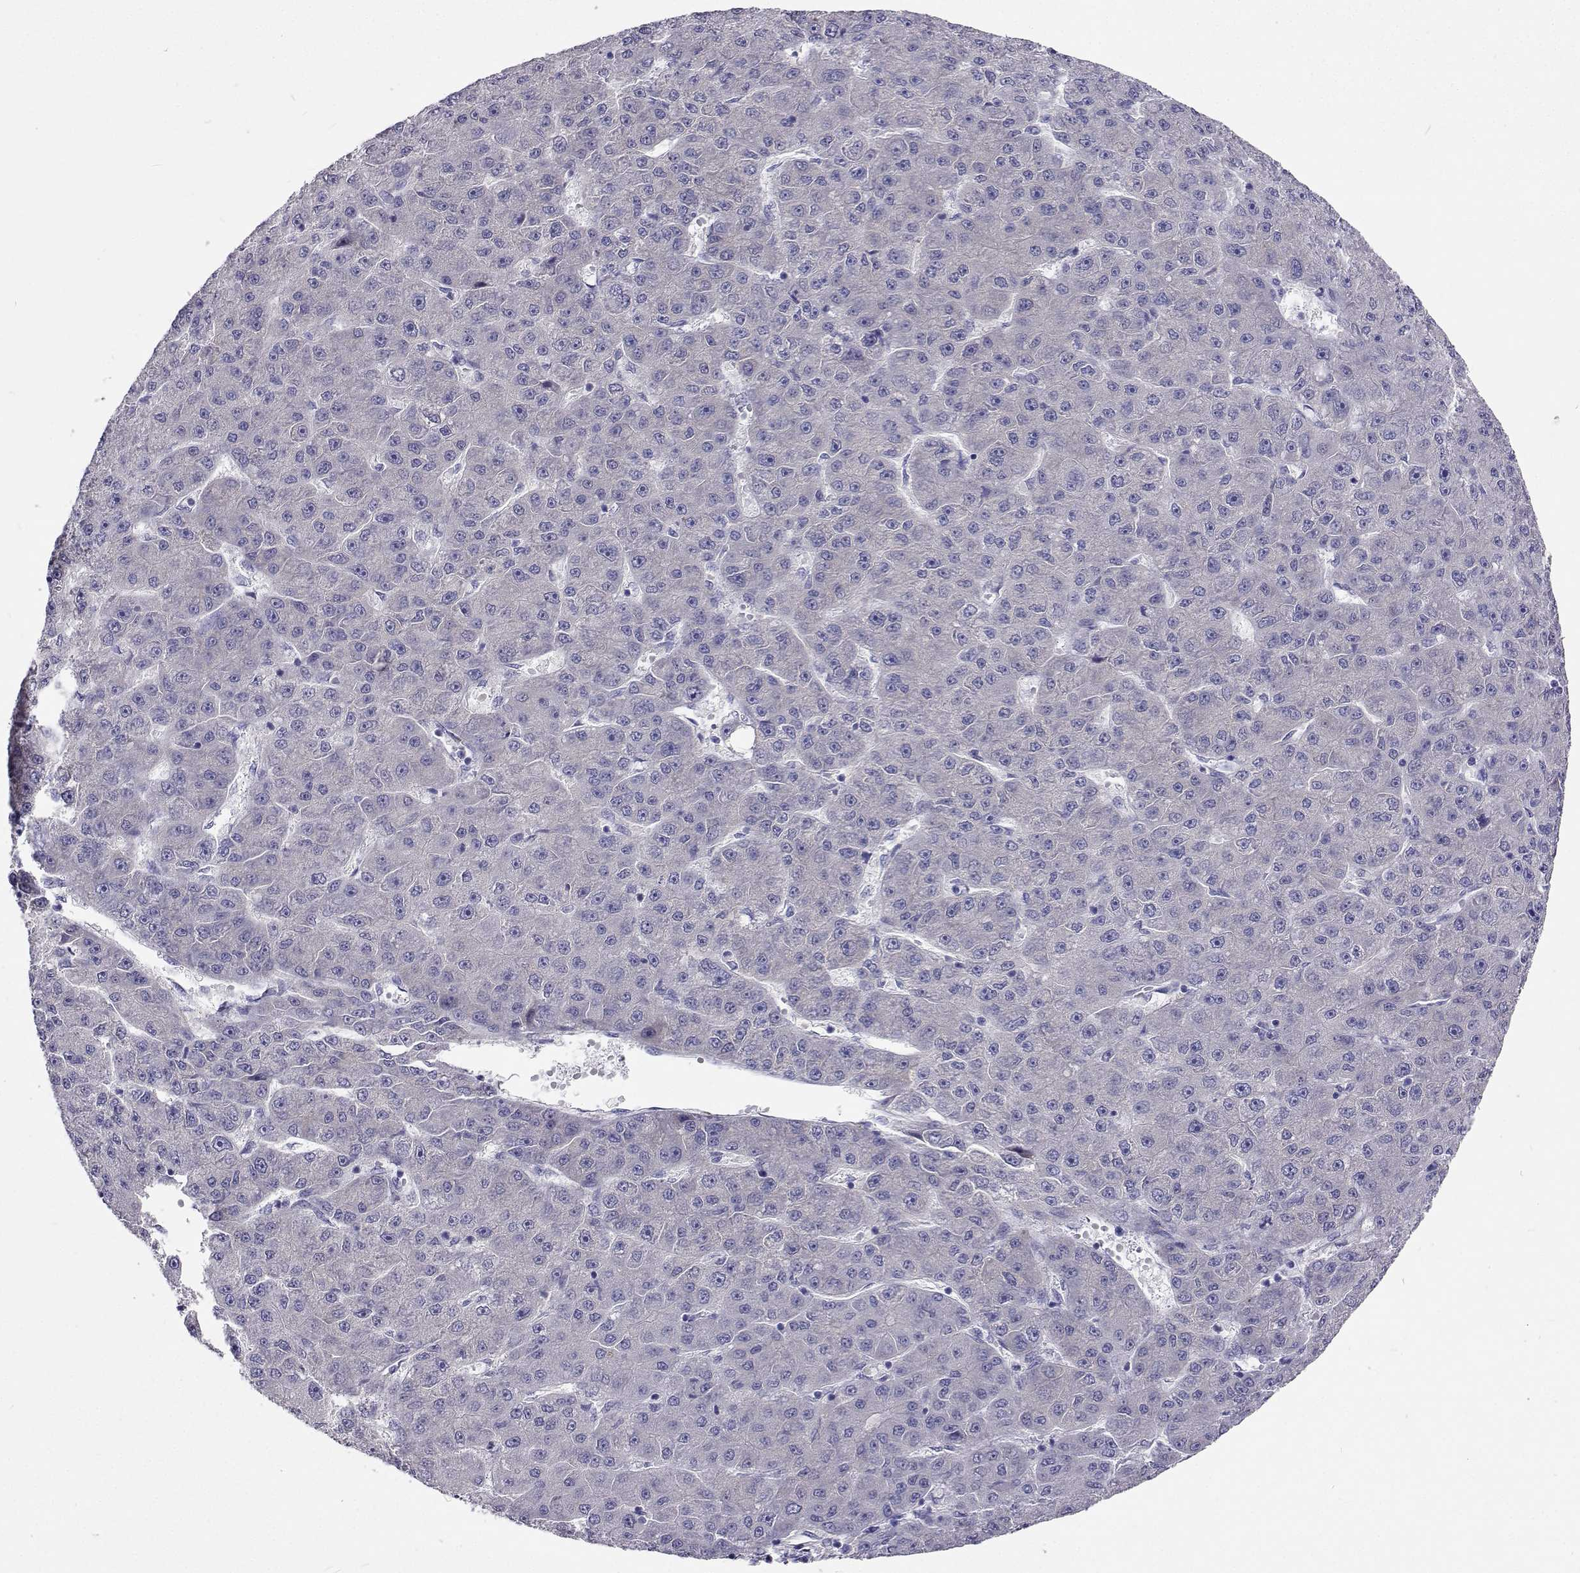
{"staining": {"intensity": "negative", "quantity": "none", "location": "none"}, "tissue": "liver cancer", "cell_type": "Tumor cells", "image_type": "cancer", "snomed": [{"axis": "morphology", "description": "Carcinoma, Hepatocellular, NOS"}, {"axis": "topography", "description": "Liver"}], "caption": "High magnification brightfield microscopy of hepatocellular carcinoma (liver) stained with DAB (brown) and counterstained with hematoxylin (blue): tumor cells show no significant positivity.", "gene": "LHFPL7", "patient": {"sex": "male", "age": 67}}